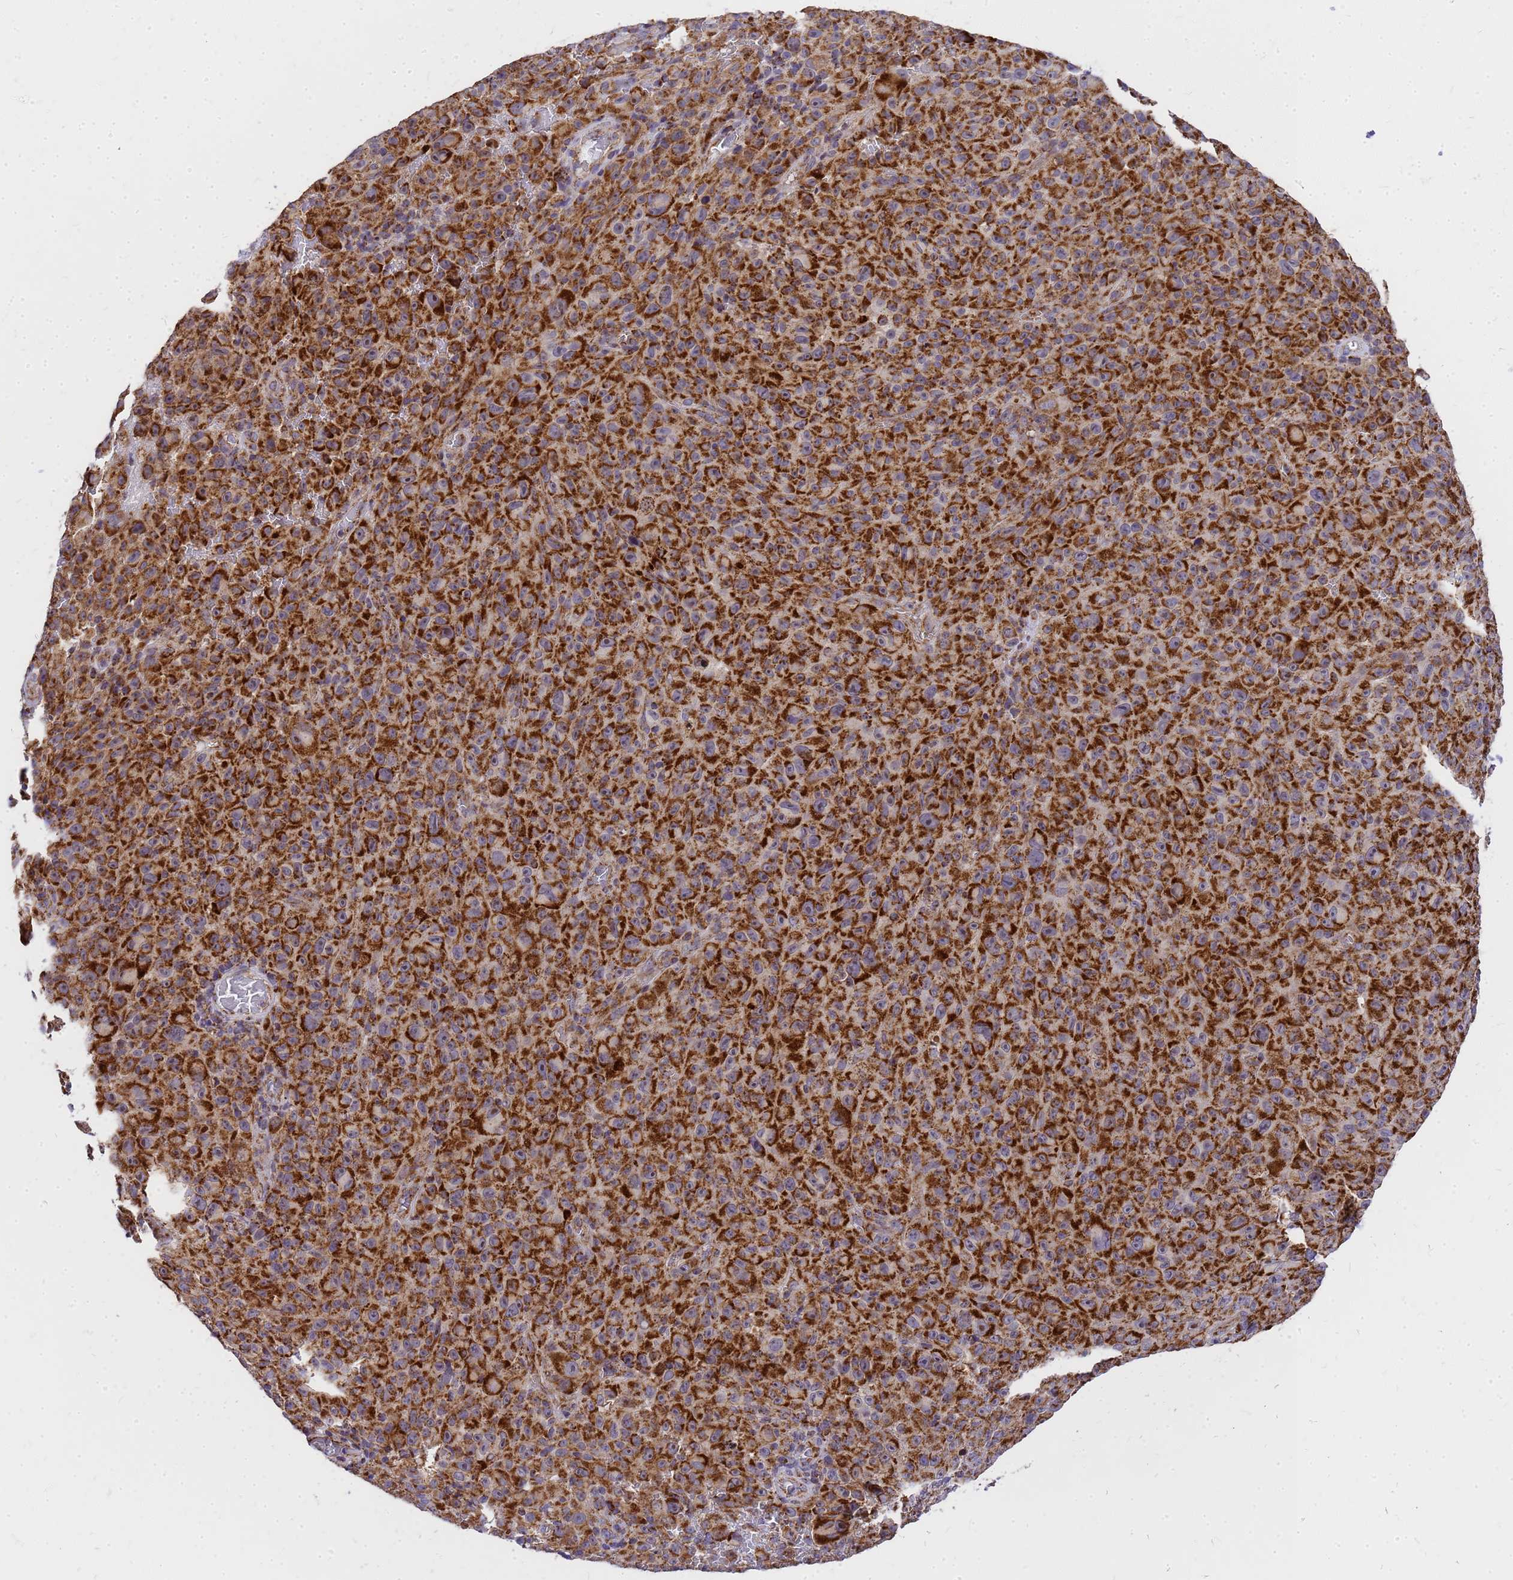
{"staining": {"intensity": "strong", "quantity": ">75%", "location": "cytoplasmic/membranous"}, "tissue": "melanoma", "cell_type": "Tumor cells", "image_type": "cancer", "snomed": [{"axis": "morphology", "description": "Malignant melanoma, NOS"}, {"axis": "topography", "description": "Skin"}], "caption": "Malignant melanoma tissue reveals strong cytoplasmic/membranous expression in approximately >75% of tumor cells", "gene": "MRPS26", "patient": {"sex": "female", "age": 82}}